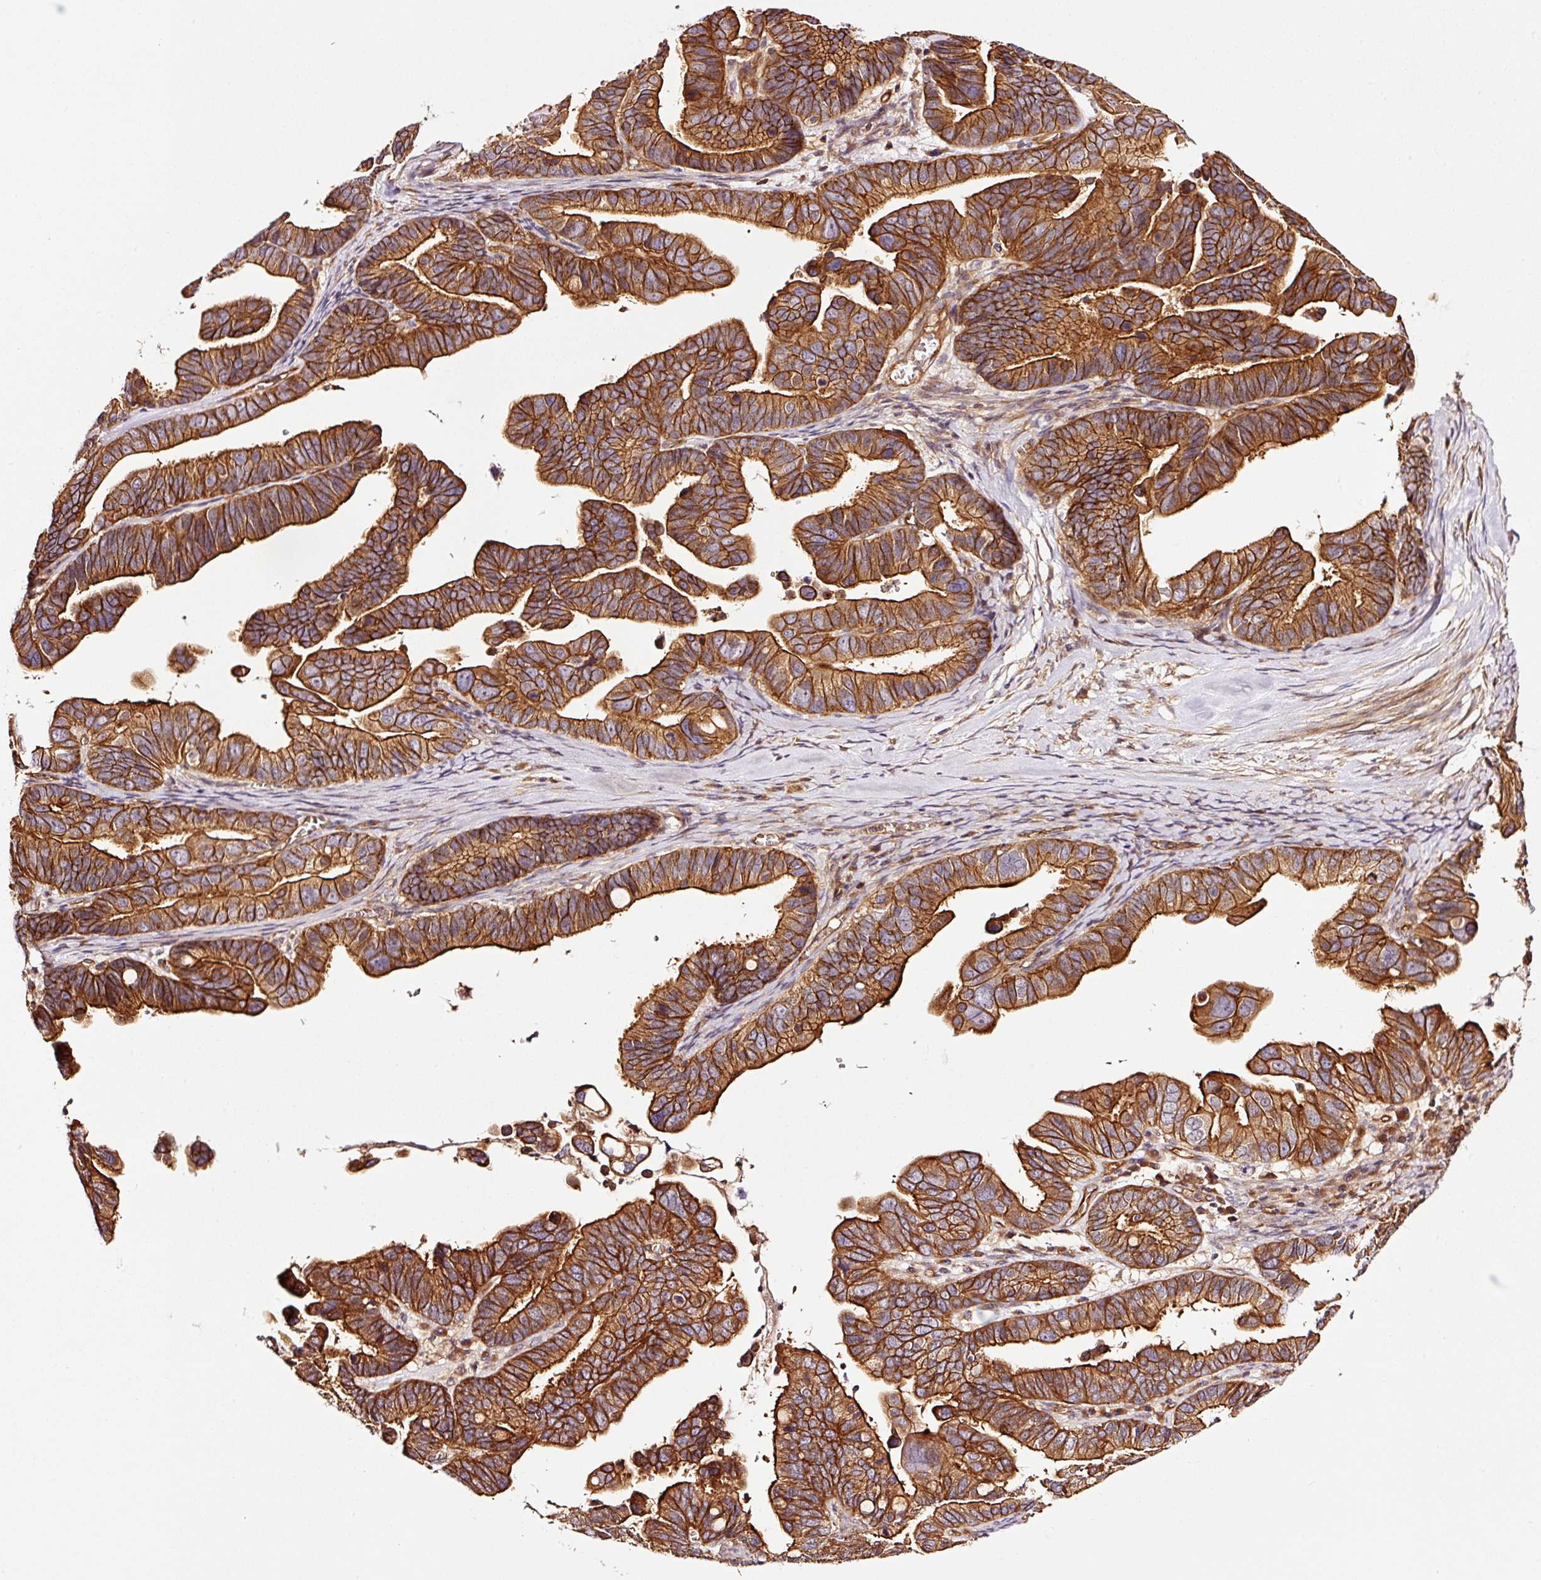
{"staining": {"intensity": "strong", "quantity": ">75%", "location": "cytoplasmic/membranous"}, "tissue": "ovarian cancer", "cell_type": "Tumor cells", "image_type": "cancer", "snomed": [{"axis": "morphology", "description": "Cystadenocarcinoma, serous, NOS"}, {"axis": "topography", "description": "Ovary"}], "caption": "This is a histology image of IHC staining of ovarian cancer, which shows strong staining in the cytoplasmic/membranous of tumor cells.", "gene": "METAP1", "patient": {"sex": "female", "age": 56}}